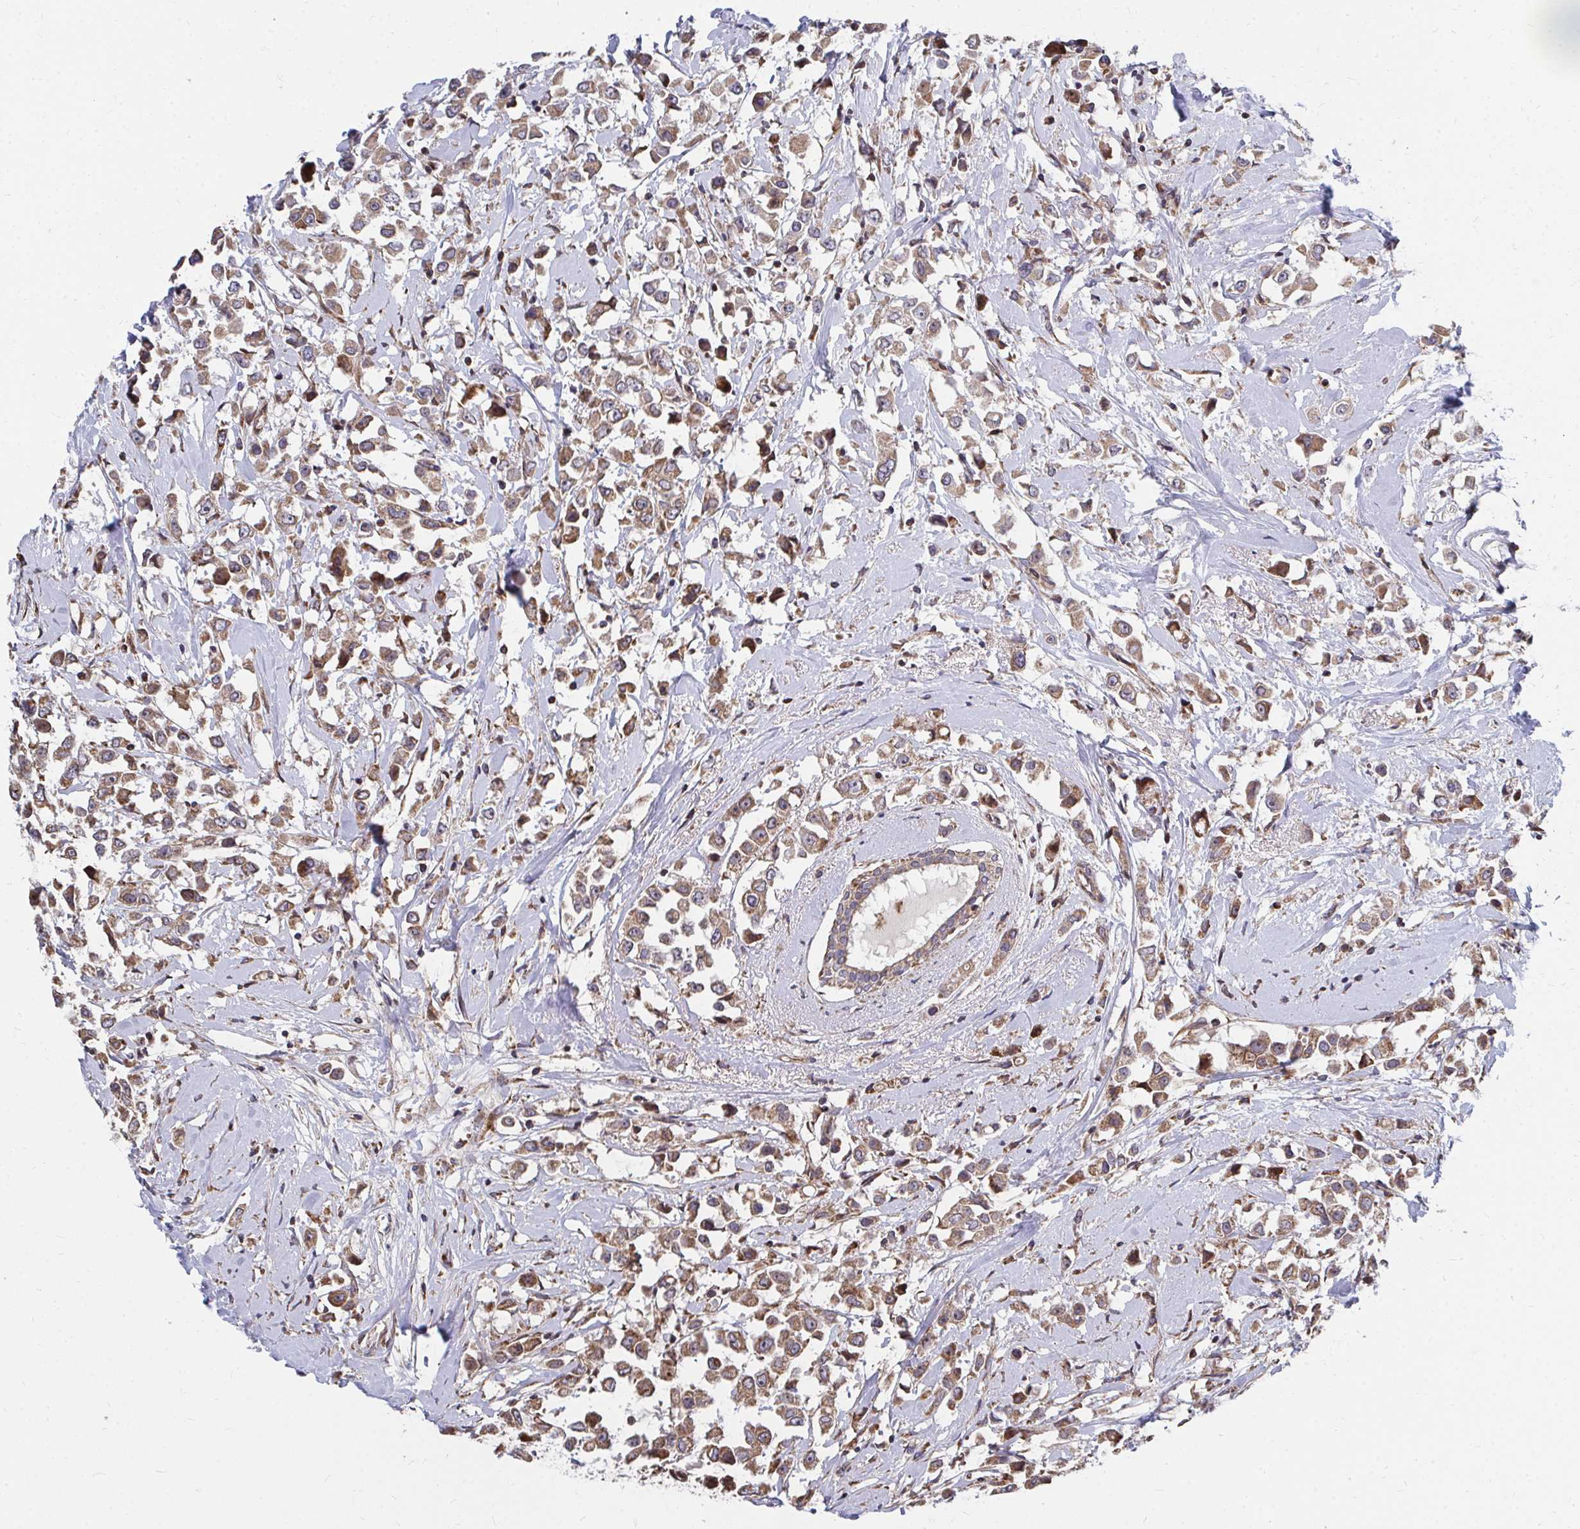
{"staining": {"intensity": "moderate", "quantity": ">75%", "location": "cytoplasmic/membranous"}, "tissue": "breast cancer", "cell_type": "Tumor cells", "image_type": "cancer", "snomed": [{"axis": "morphology", "description": "Duct carcinoma"}, {"axis": "topography", "description": "Breast"}], "caption": "IHC image of breast intraductal carcinoma stained for a protein (brown), which demonstrates medium levels of moderate cytoplasmic/membranous positivity in approximately >75% of tumor cells.", "gene": "FAM89A", "patient": {"sex": "female", "age": 61}}